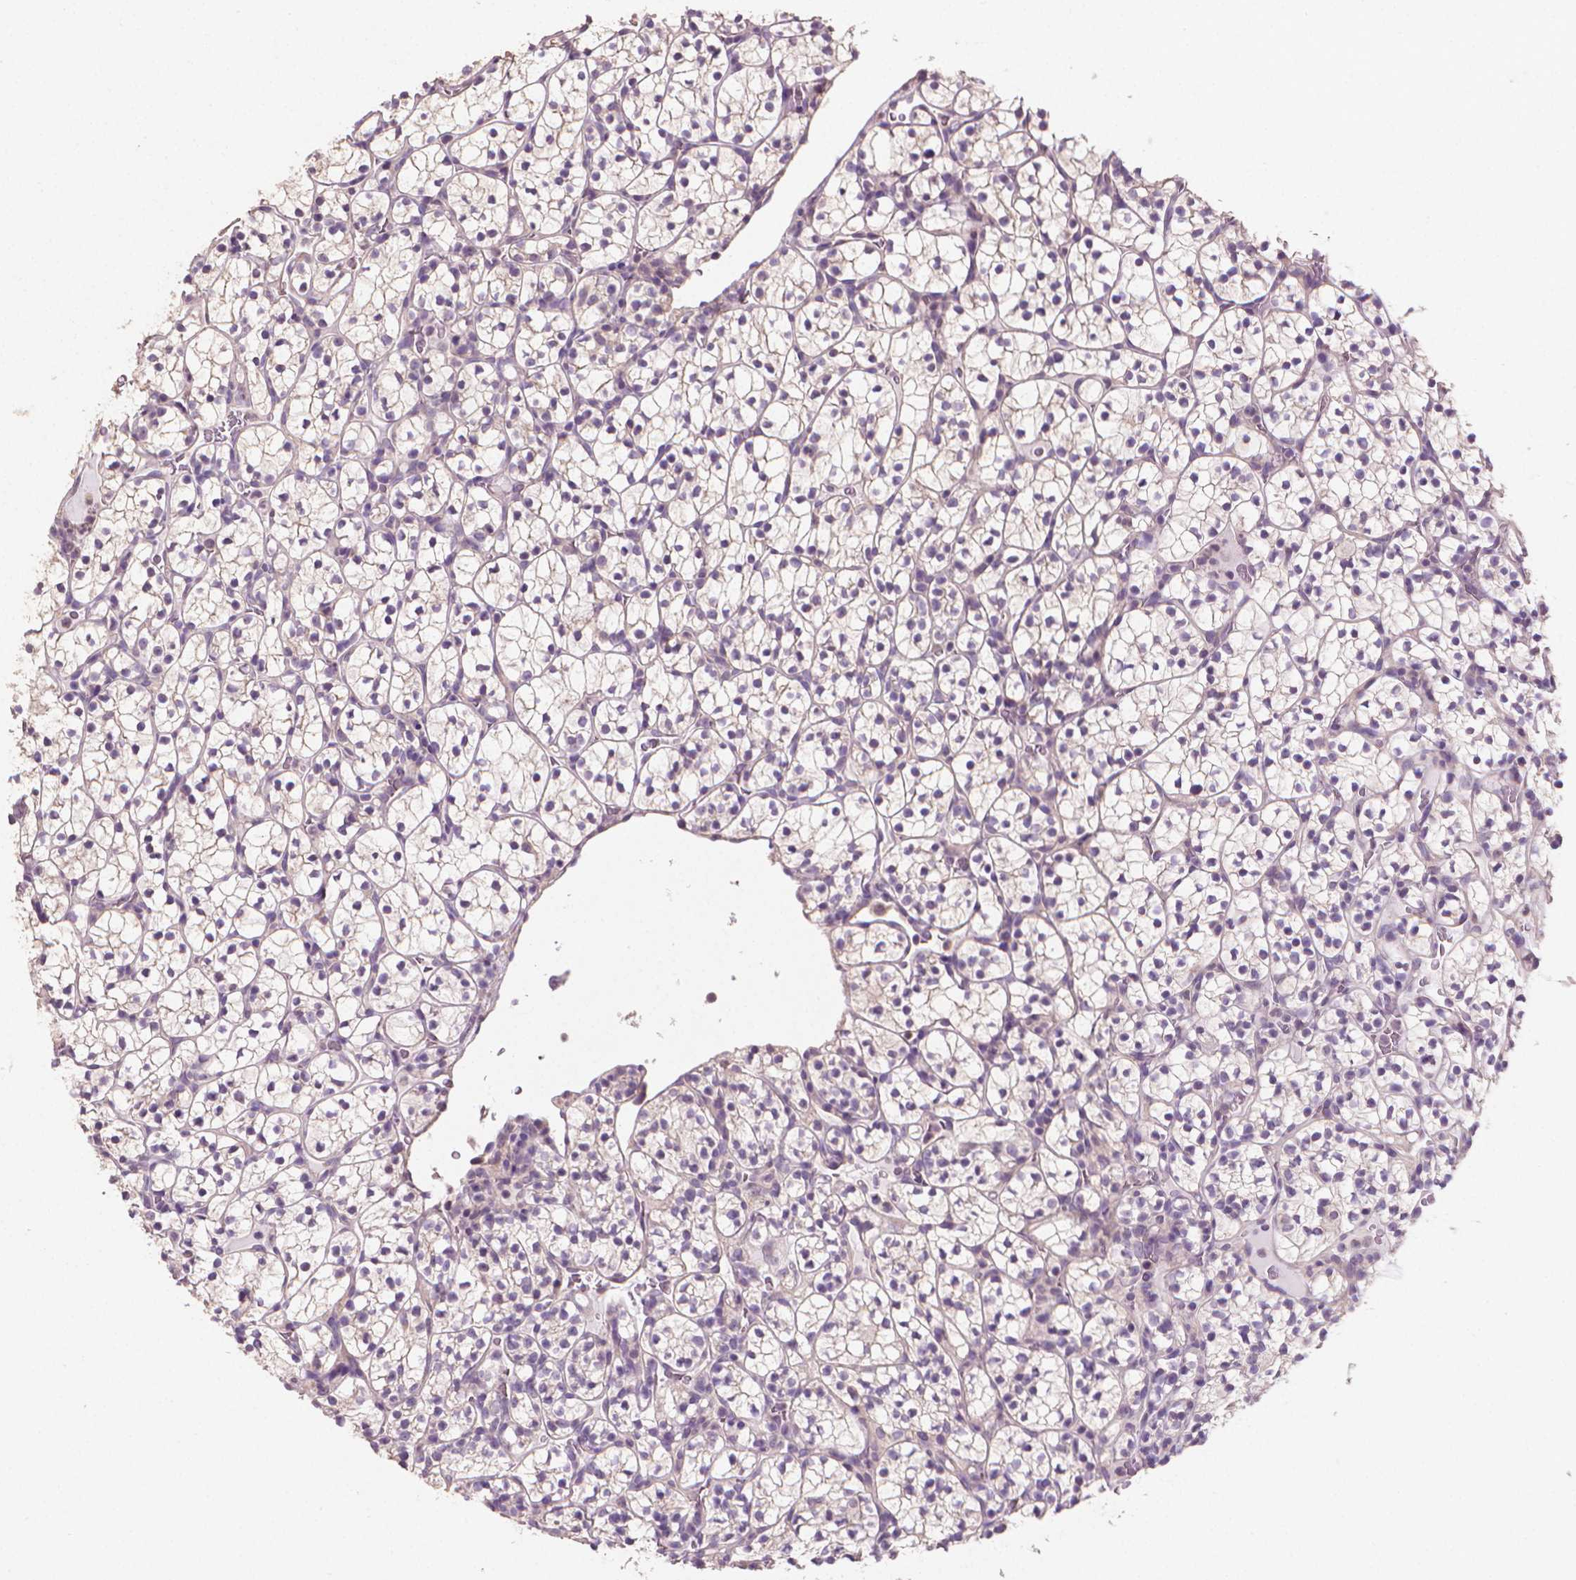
{"staining": {"intensity": "weak", "quantity": "<25%", "location": "cytoplasmic/membranous"}, "tissue": "renal cancer", "cell_type": "Tumor cells", "image_type": "cancer", "snomed": [{"axis": "morphology", "description": "Adenocarcinoma, NOS"}, {"axis": "topography", "description": "Kidney"}], "caption": "Tumor cells show no significant positivity in renal cancer (adenocarcinoma).", "gene": "CATIP", "patient": {"sex": "female", "age": 89}}